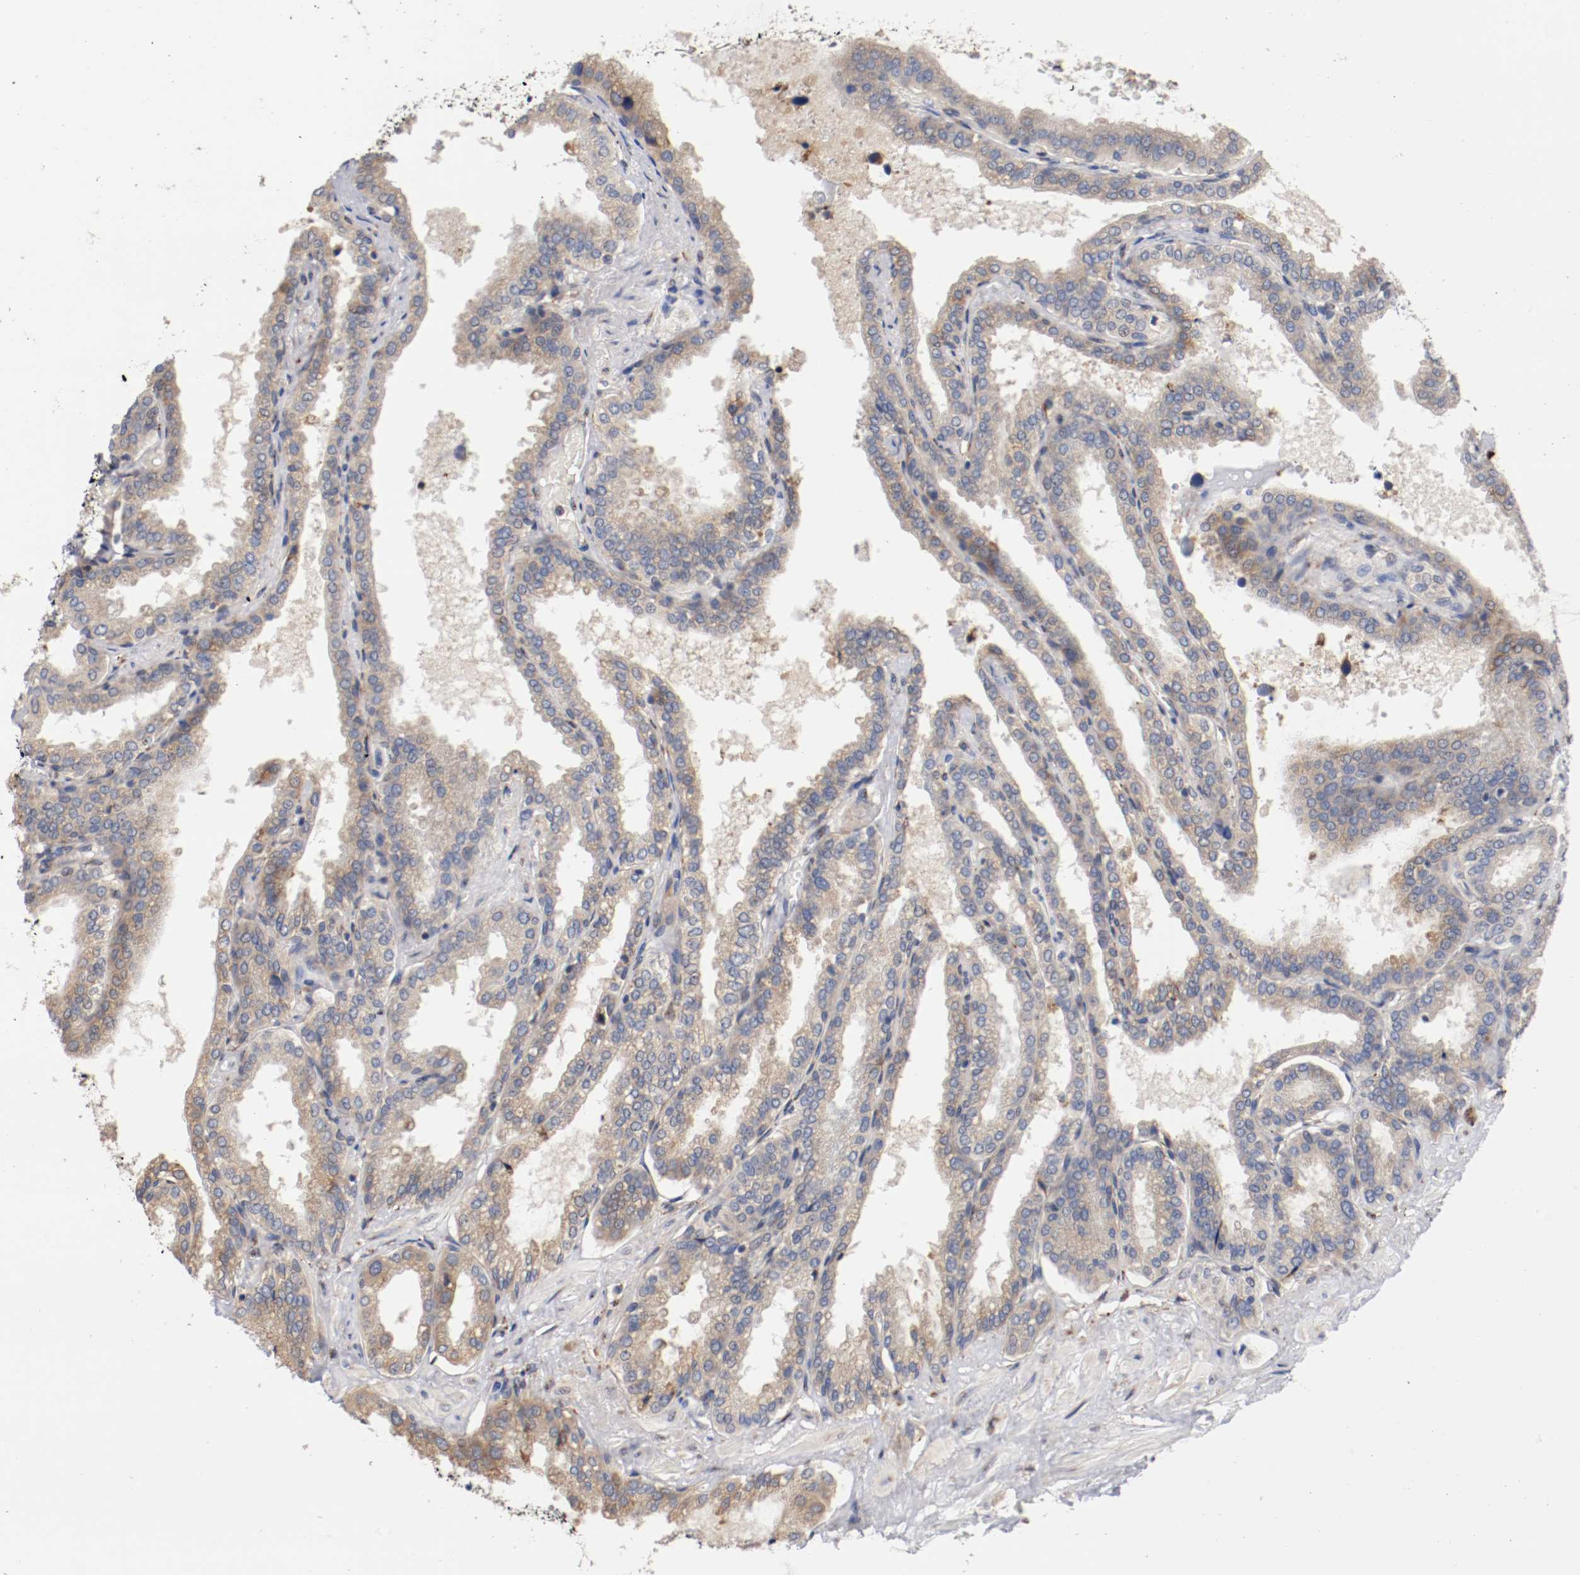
{"staining": {"intensity": "weak", "quantity": ">75%", "location": "cytoplasmic/membranous"}, "tissue": "seminal vesicle", "cell_type": "Glandular cells", "image_type": "normal", "snomed": [{"axis": "morphology", "description": "Normal tissue, NOS"}, {"axis": "topography", "description": "Seminal veicle"}], "caption": "Seminal vesicle stained with DAB (3,3'-diaminobenzidine) immunohistochemistry demonstrates low levels of weak cytoplasmic/membranous positivity in approximately >75% of glandular cells.", "gene": "TNFSF12", "patient": {"sex": "male", "age": 46}}